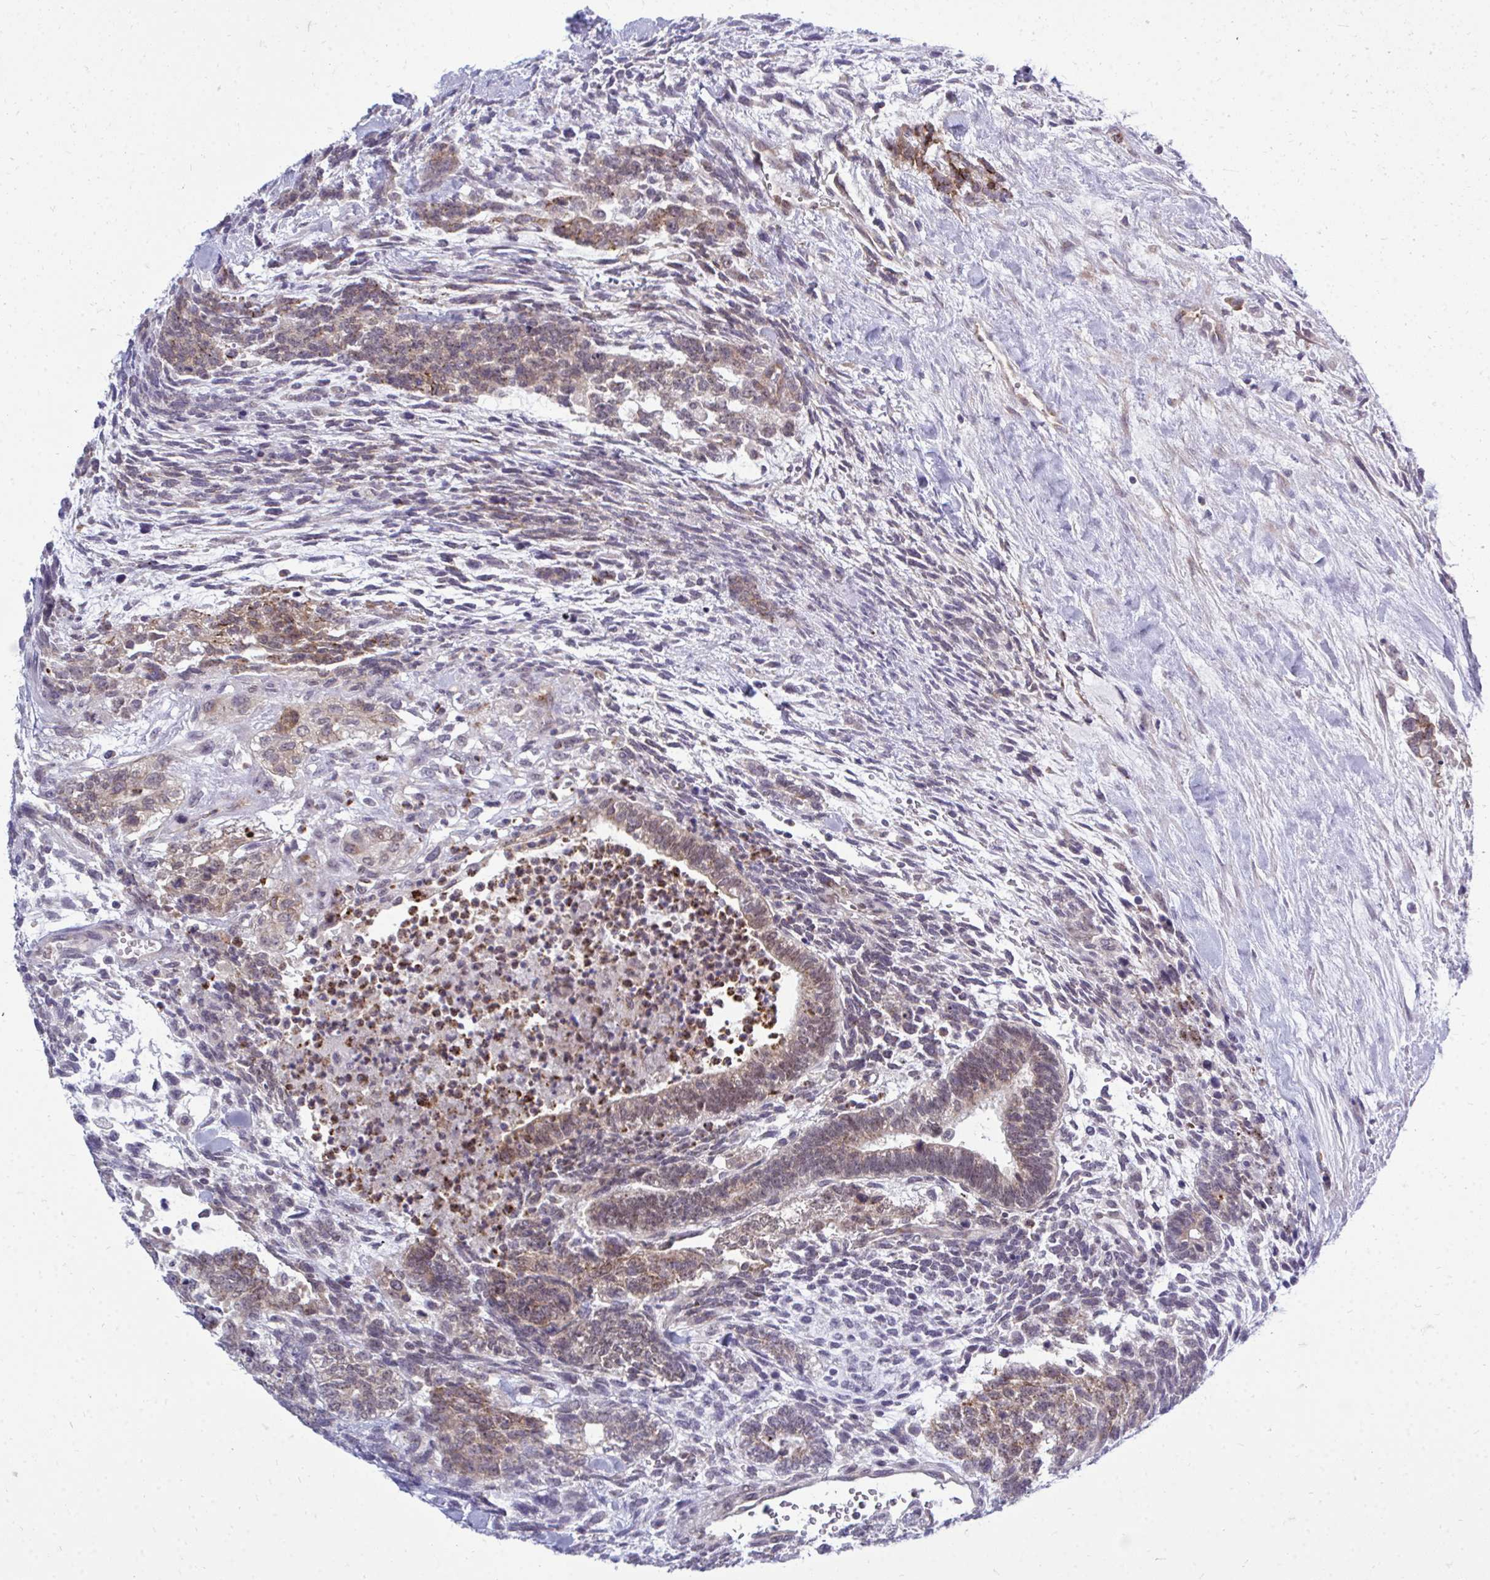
{"staining": {"intensity": "weak", "quantity": ">75%", "location": "cytoplasmic/membranous"}, "tissue": "testis cancer", "cell_type": "Tumor cells", "image_type": "cancer", "snomed": [{"axis": "morphology", "description": "Carcinoma, Embryonal, NOS"}, {"axis": "topography", "description": "Testis"}], "caption": "A micrograph showing weak cytoplasmic/membranous positivity in approximately >75% of tumor cells in testis cancer, as visualized by brown immunohistochemical staining.", "gene": "ACSL5", "patient": {"sex": "male", "age": 23}}